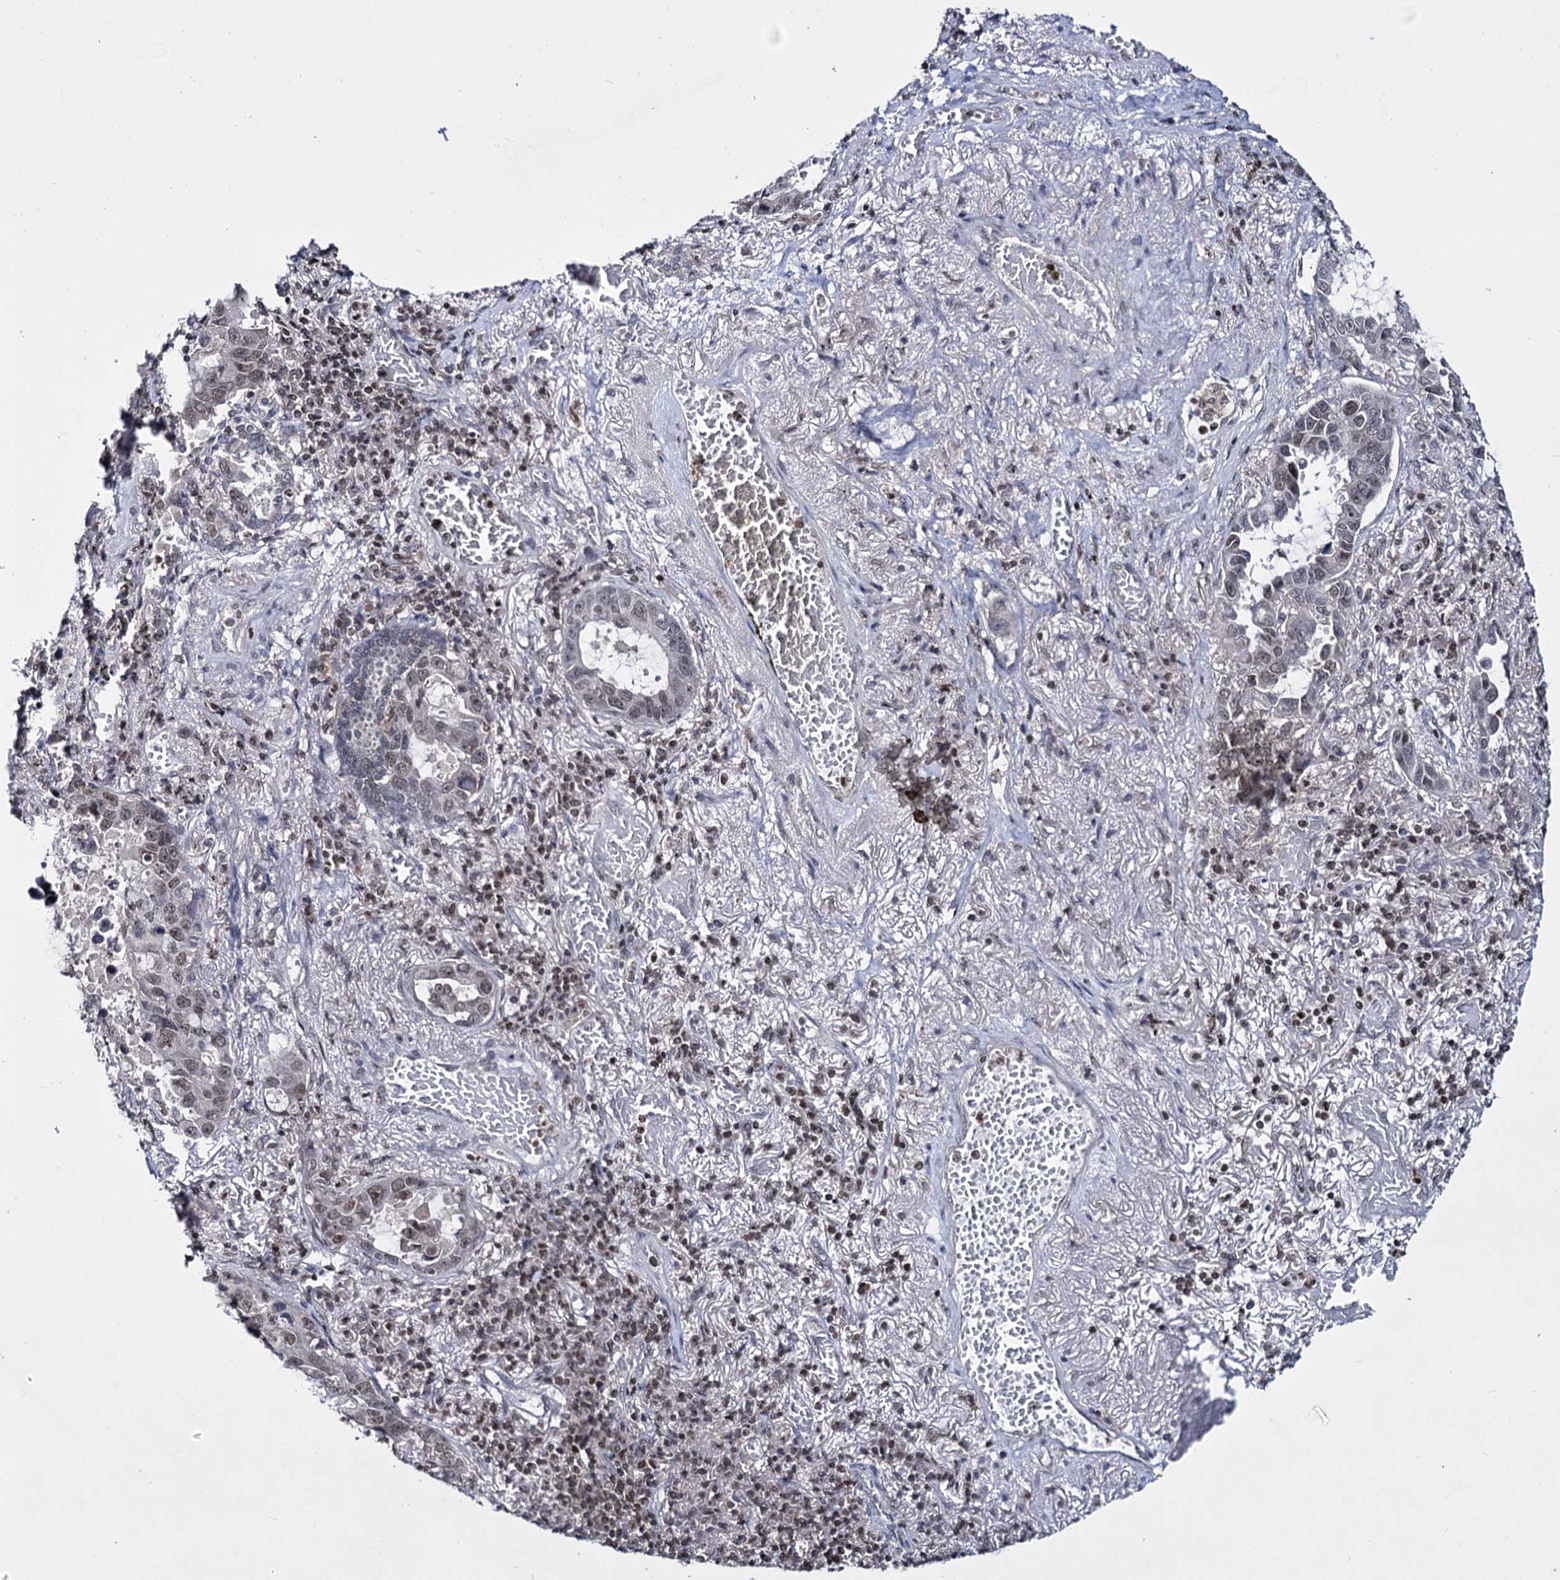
{"staining": {"intensity": "weak", "quantity": "25%-75%", "location": "nuclear"}, "tissue": "lung cancer", "cell_type": "Tumor cells", "image_type": "cancer", "snomed": [{"axis": "morphology", "description": "Adenocarcinoma, NOS"}, {"axis": "topography", "description": "Lung"}], "caption": "This histopathology image exhibits IHC staining of human lung cancer (adenocarcinoma), with low weak nuclear staining in approximately 25%-75% of tumor cells.", "gene": "SMCHD1", "patient": {"sex": "male", "age": 64}}